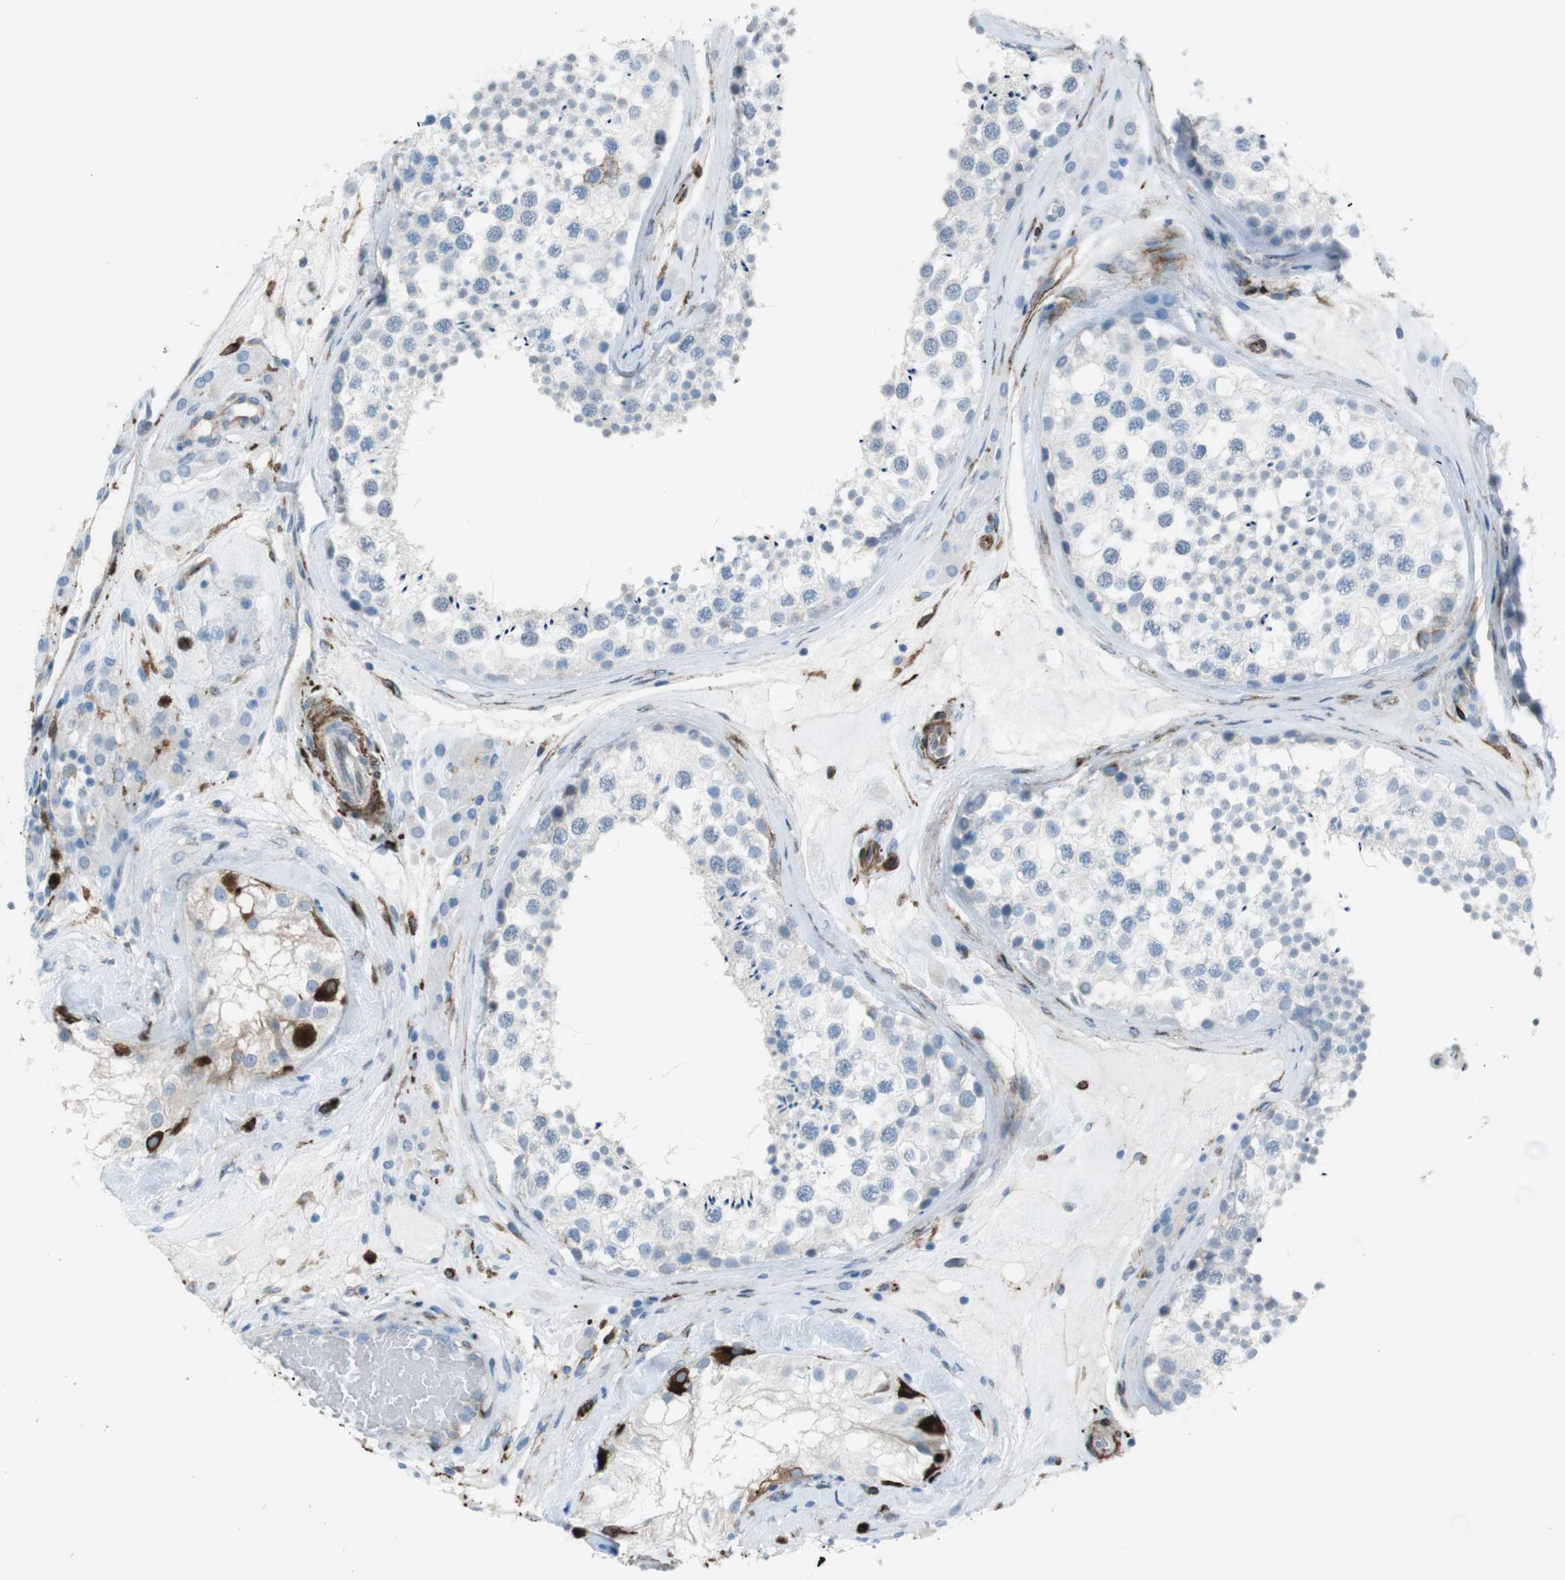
{"staining": {"intensity": "negative", "quantity": "none", "location": "none"}, "tissue": "testis", "cell_type": "Cells in seminiferous ducts", "image_type": "normal", "snomed": [{"axis": "morphology", "description": "Normal tissue, NOS"}, {"axis": "topography", "description": "Testis"}], "caption": "A high-resolution image shows immunohistochemistry staining of normal testis, which shows no significant expression in cells in seminiferous ducts.", "gene": "TUBB2A", "patient": {"sex": "male", "age": 46}}